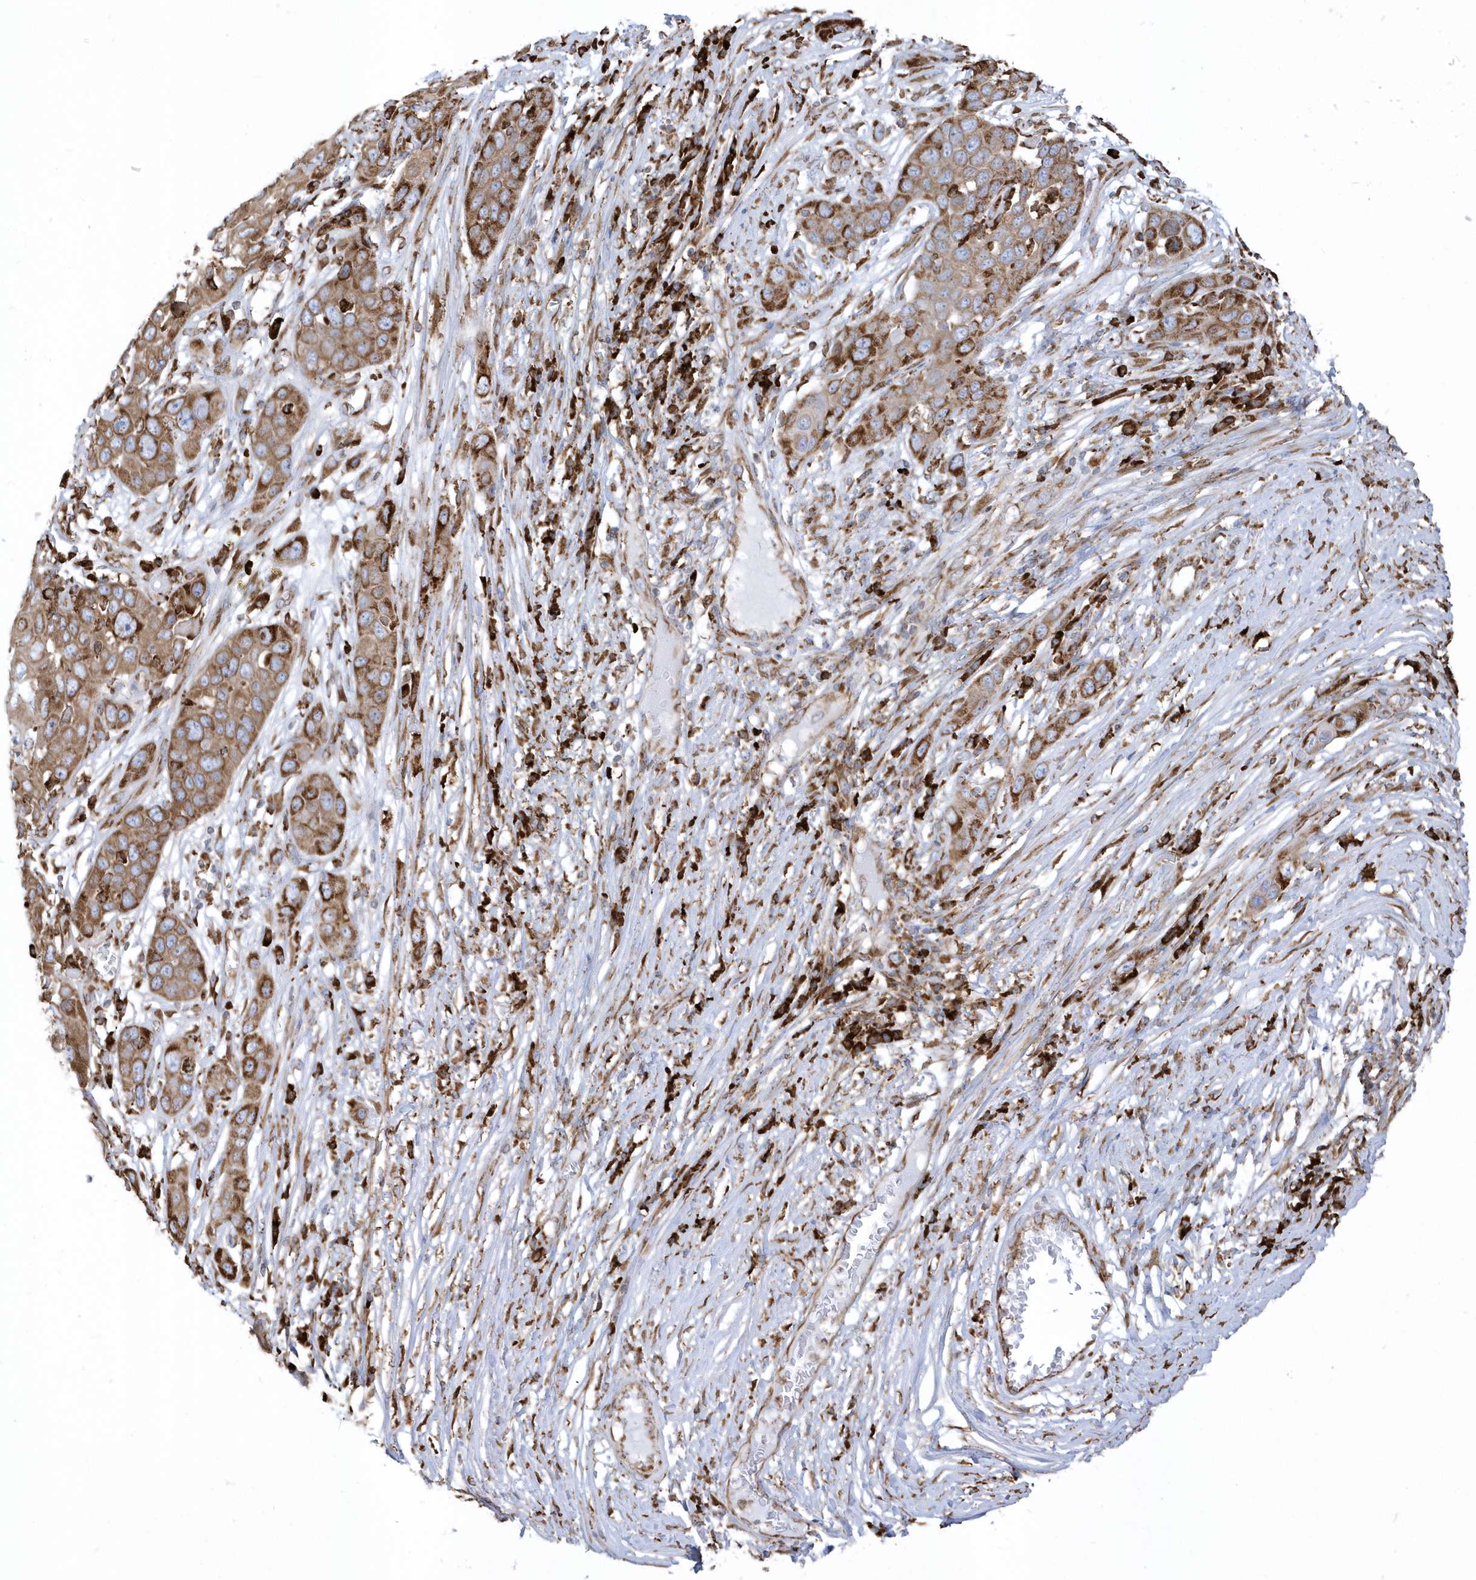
{"staining": {"intensity": "moderate", "quantity": ">75%", "location": "cytoplasmic/membranous"}, "tissue": "skin cancer", "cell_type": "Tumor cells", "image_type": "cancer", "snomed": [{"axis": "morphology", "description": "Squamous cell carcinoma, NOS"}, {"axis": "topography", "description": "Skin"}], "caption": "Skin squamous cell carcinoma tissue reveals moderate cytoplasmic/membranous staining in approximately >75% of tumor cells, visualized by immunohistochemistry.", "gene": "PDIA6", "patient": {"sex": "male", "age": 55}}